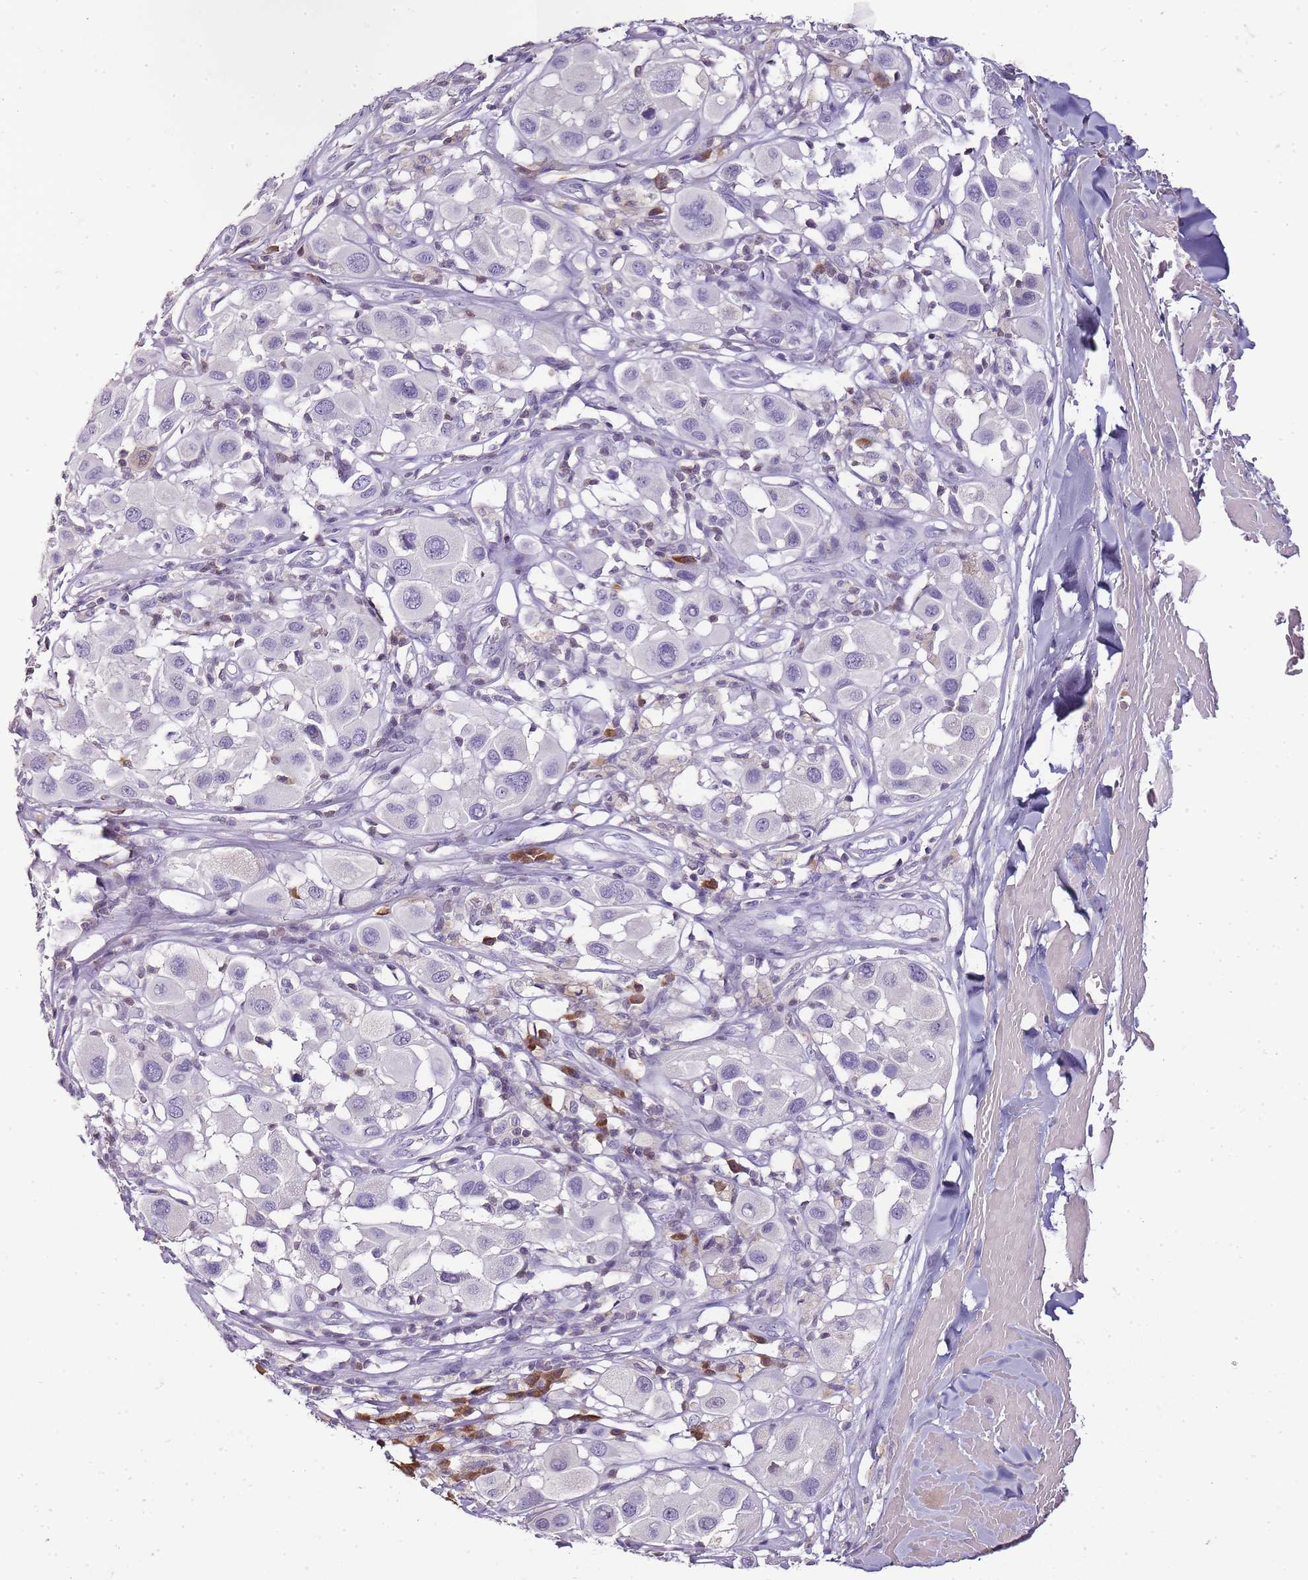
{"staining": {"intensity": "negative", "quantity": "none", "location": "none"}, "tissue": "melanoma", "cell_type": "Tumor cells", "image_type": "cancer", "snomed": [{"axis": "morphology", "description": "Malignant melanoma, Metastatic site"}, {"axis": "topography", "description": "Skin"}], "caption": "This is an immunohistochemistry (IHC) photomicrograph of malignant melanoma (metastatic site). There is no expression in tumor cells.", "gene": "ZBP1", "patient": {"sex": "male", "age": 41}}